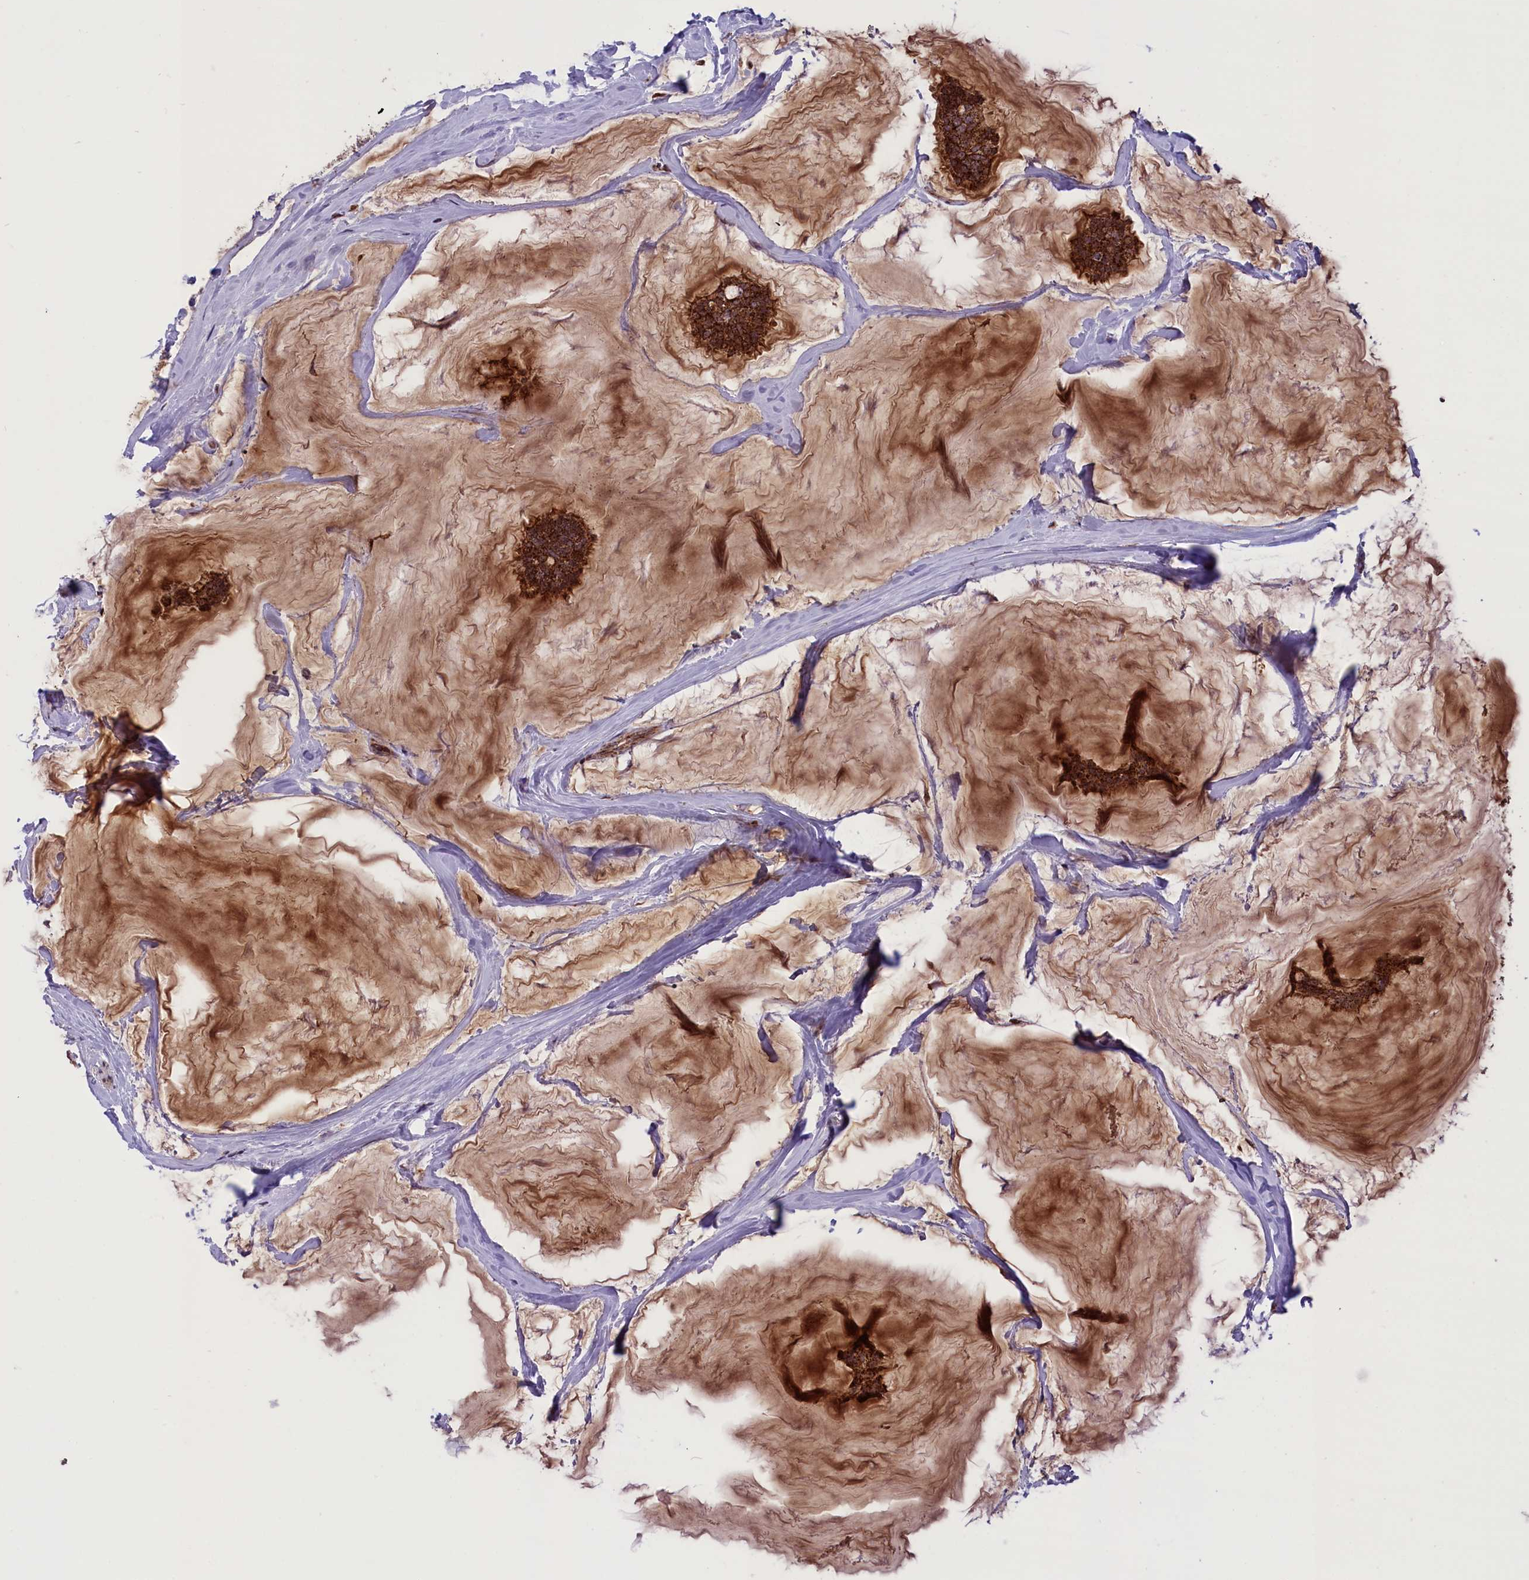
{"staining": {"intensity": "strong", "quantity": ">75%", "location": "cytoplasmic/membranous"}, "tissue": "breast cancer", "cell_type": "Tumor cells", "image_type": "cancer", "snomed": [{"axis": "morphology", "description": "Duct carcinoma"}, {"axis": "topography", "description": "Breast"}], "caption": "This is a photomicrograph of immunohistochemistry (IHC) staining of breast cancer, which shows strong expression in the cytoplasmic/membranous of tumor cells.", "gene": "GLRX5", "patient": {"sex": "female", "age": 93}}